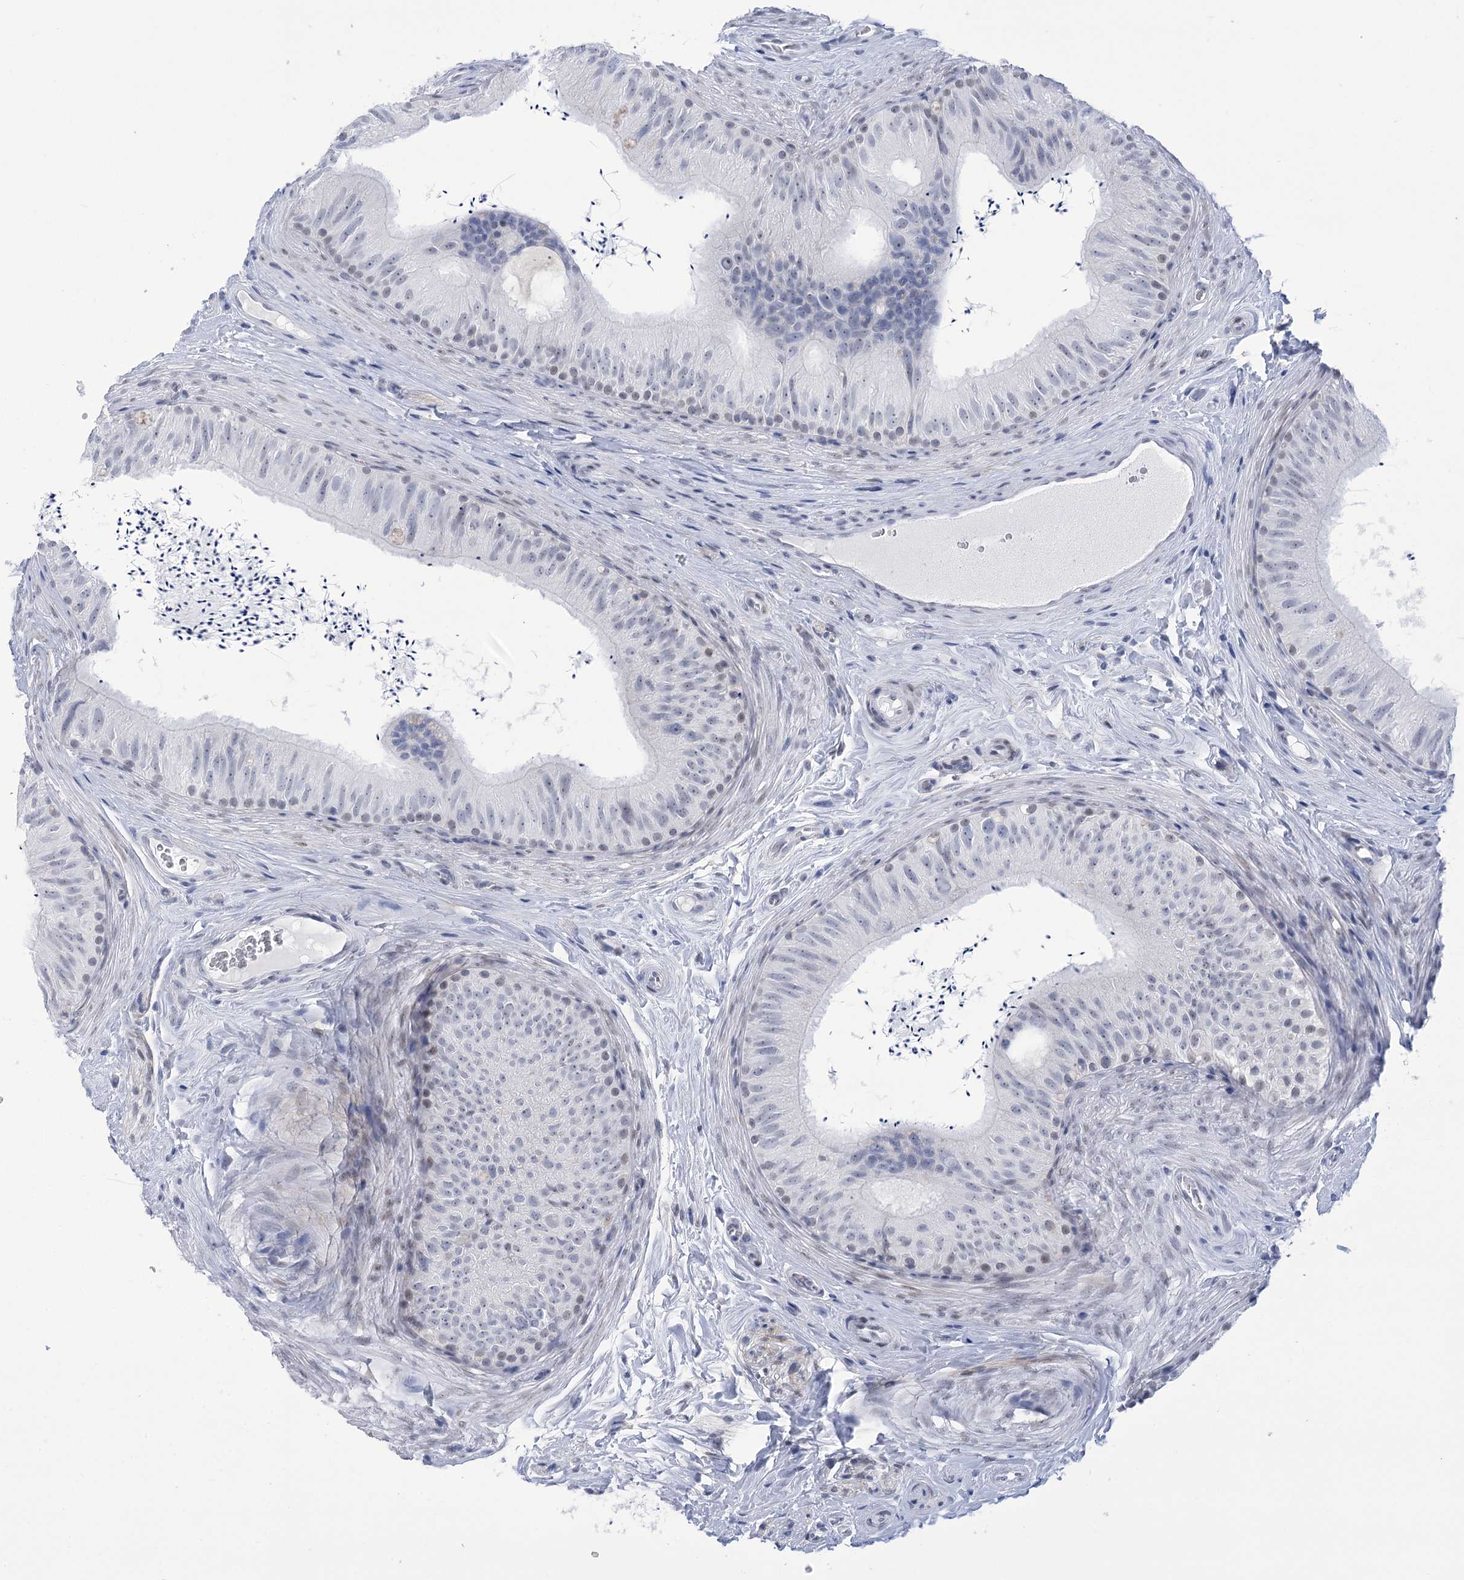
{"staining": {"intensity": "weak", "quantity": "<25%", "location": "nuclear"}, "tissue": "epididymis", "cell_type": "Glandular cells", "image_type": "normal", "snomed": [{"axis": "morphology", "description": "Normal tissue, NOS"}, {"axis": "topography", "description": "Epididymis"}], "caption": "This image is of benign epididymis stained with IHC to label a protein in brown with the nuclei are counter-stained blue. There is no expression in glandular cells.", "gene": "HORMAD1", "patient": {"sex": "male", "age": 46}}